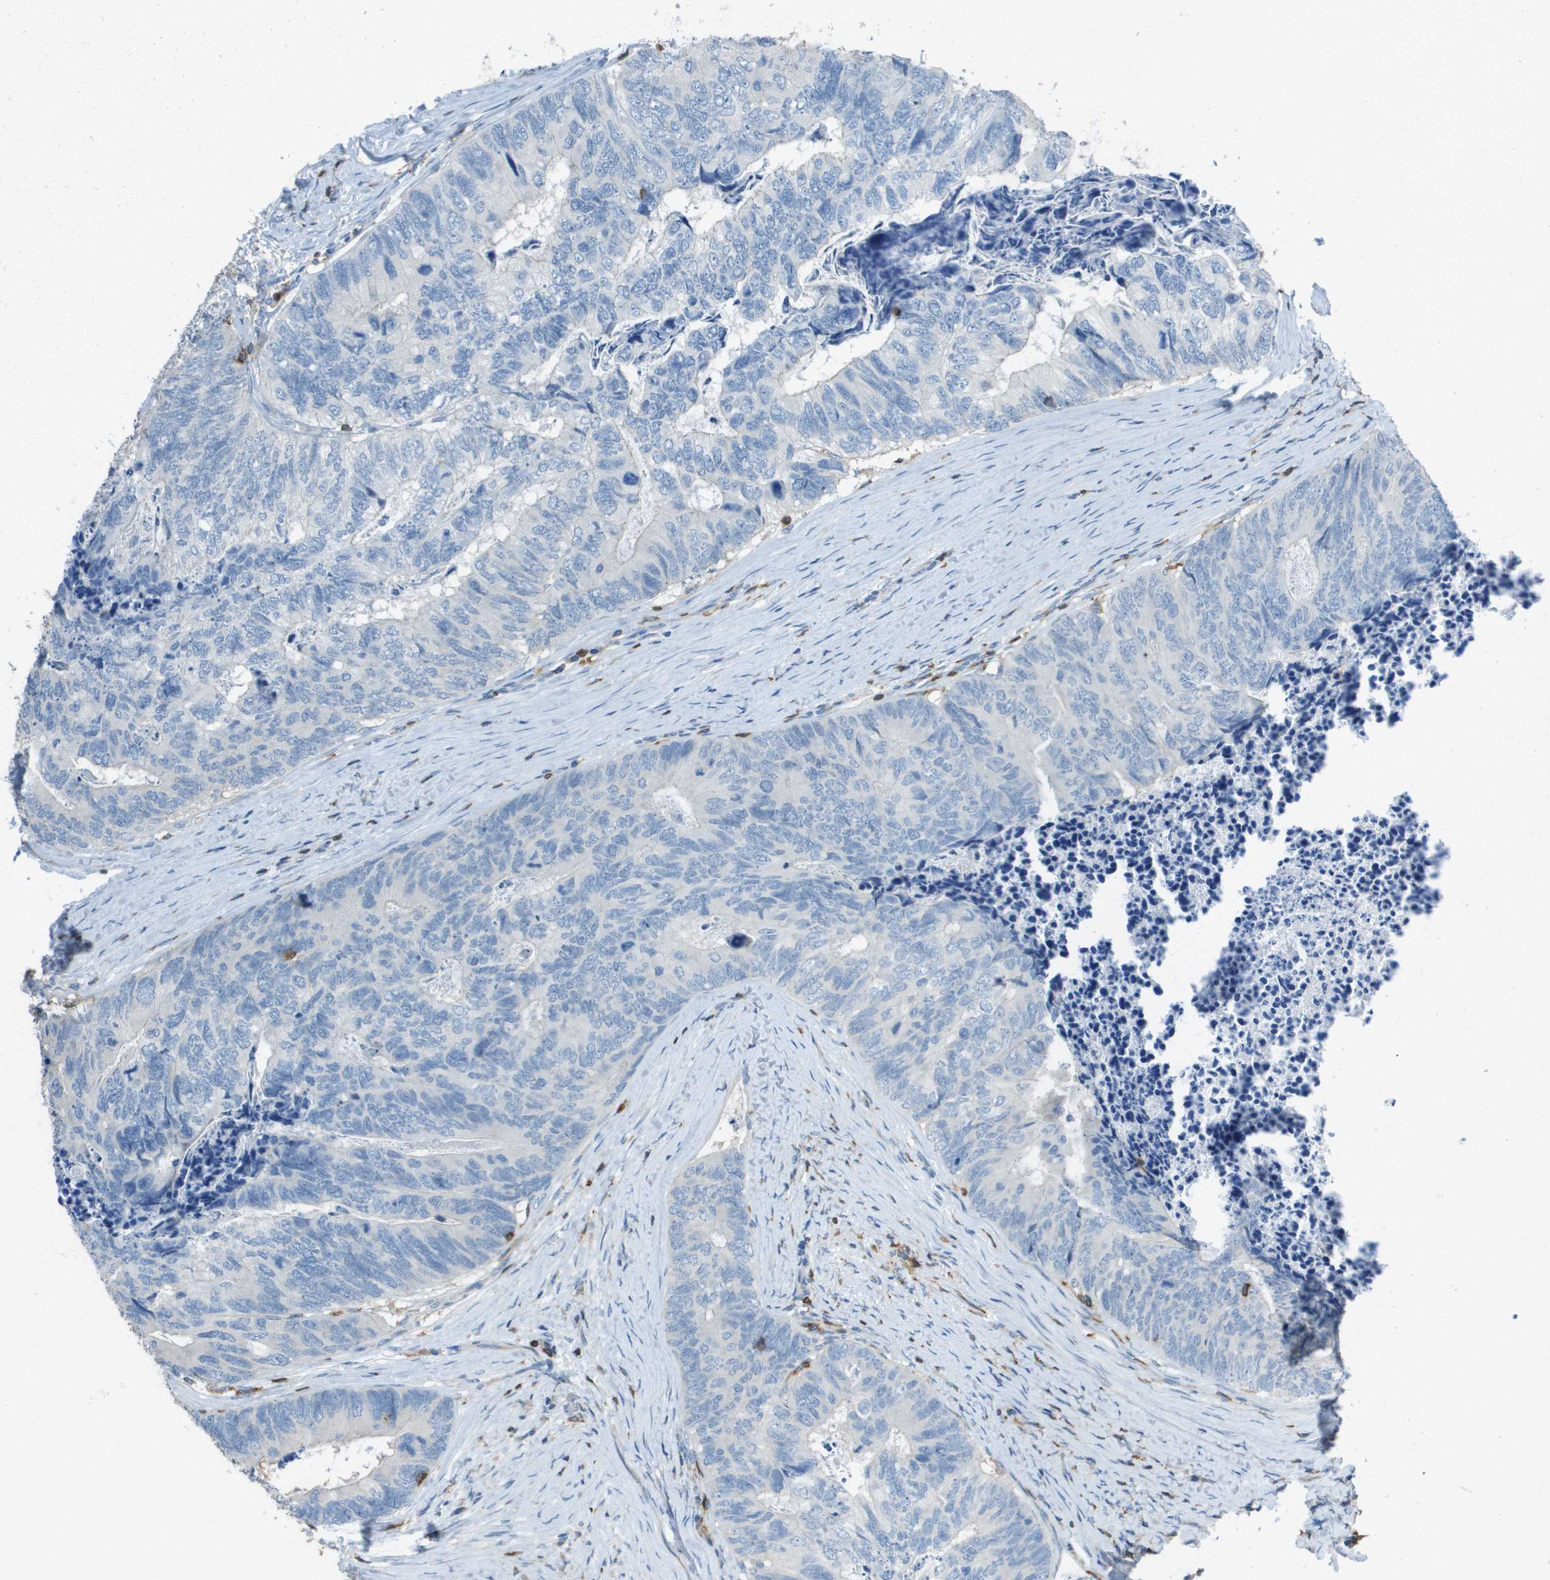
{"staining": {"intensity": "negative", "quantity": "none", "location": "none"}, "tissue": "colorectal cancer", "cell_type": "Tumor cells", "image_type": "cancer", "snomed": [{"axis": "morphology", "description": "Adenocarcinoma, NOS"}, {"axis": "topography", "description": "Colon"}], "caption": "Colorectal adenocarcinoma stained for a protein using immunohistochemistry shows no expression tumor cells.", "gene": "APBB1IP", "patient": {"sex": "female", "age": 67}}